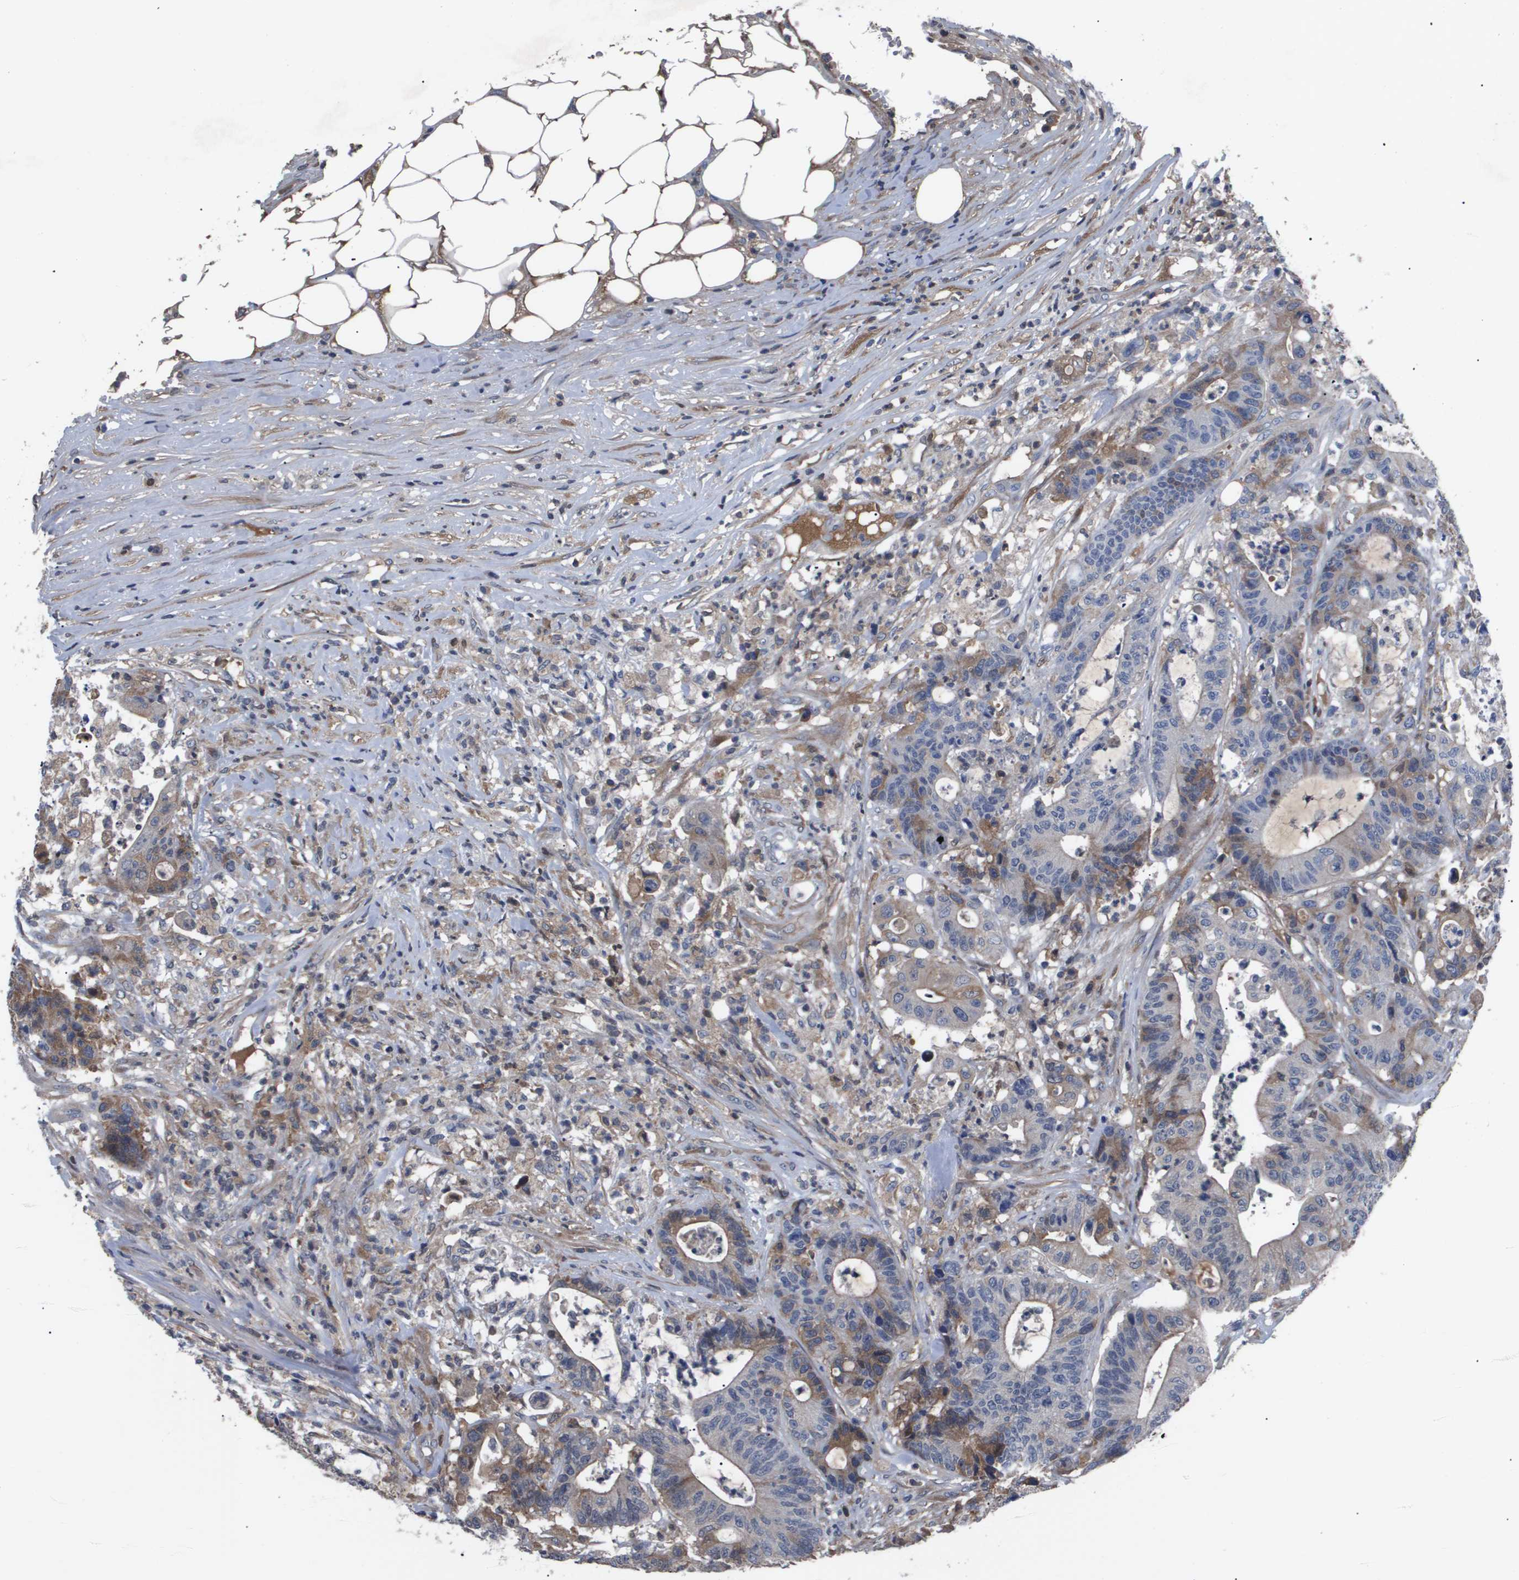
{"staining": {"intensity": "moderate", "quantity": "25%-75%", "location": "cytoplasmic/membranous"}, "tissue": "colorectal cancer", "cell_type": "Tumor cells", "image_type": "cancer", "snomed": [{"axis": "morphology", "description": "Adenocarcinoma, NOS"}, {"axis": "topography", "description": "Colon"}], "caption": "A brown stain highlights moderate cytoplasmic/membranous expression of a protein in colorectal cancer (adenocarcinoma) tumor cells. (DAB IHC, brown staining for protein, blue staining for nuclei).", "gene": "SERPINA6", "patient": {"sex": "female", "age": 84}}